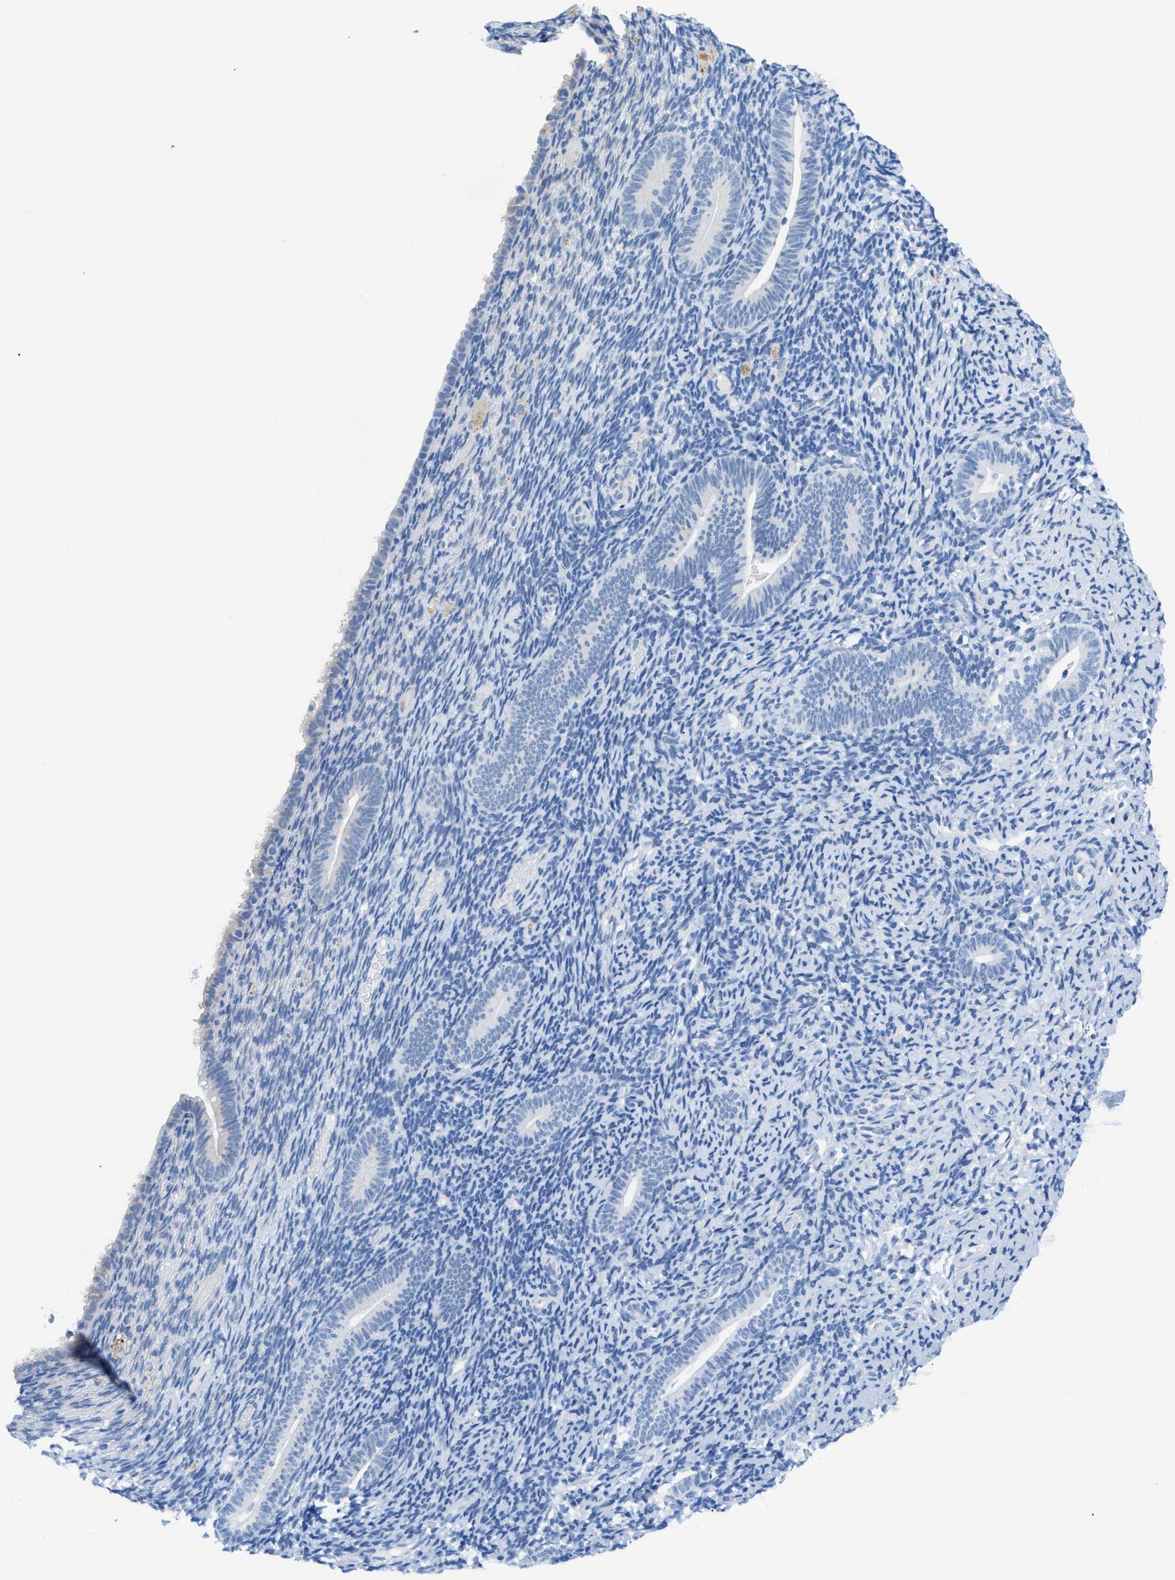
{"staining": {"intensity": "negative", "quantity": "none", "location": "none"}, "tissue": "endometrium", "cell_type": "Cells in endometrial stroma", "image_type": "normal", "snomed": [{"axis": "morphology", "description": "Normal tissue, NOS"}, {"axis": "topography", "description": "Endometrium"}], "caption": "Immunohistochemical staining of benign endometrium exhibits no significant staining in cells in endometrial stroma.", "gene": "FDCSP", "patient": {"sex": "female", "age": 51}}